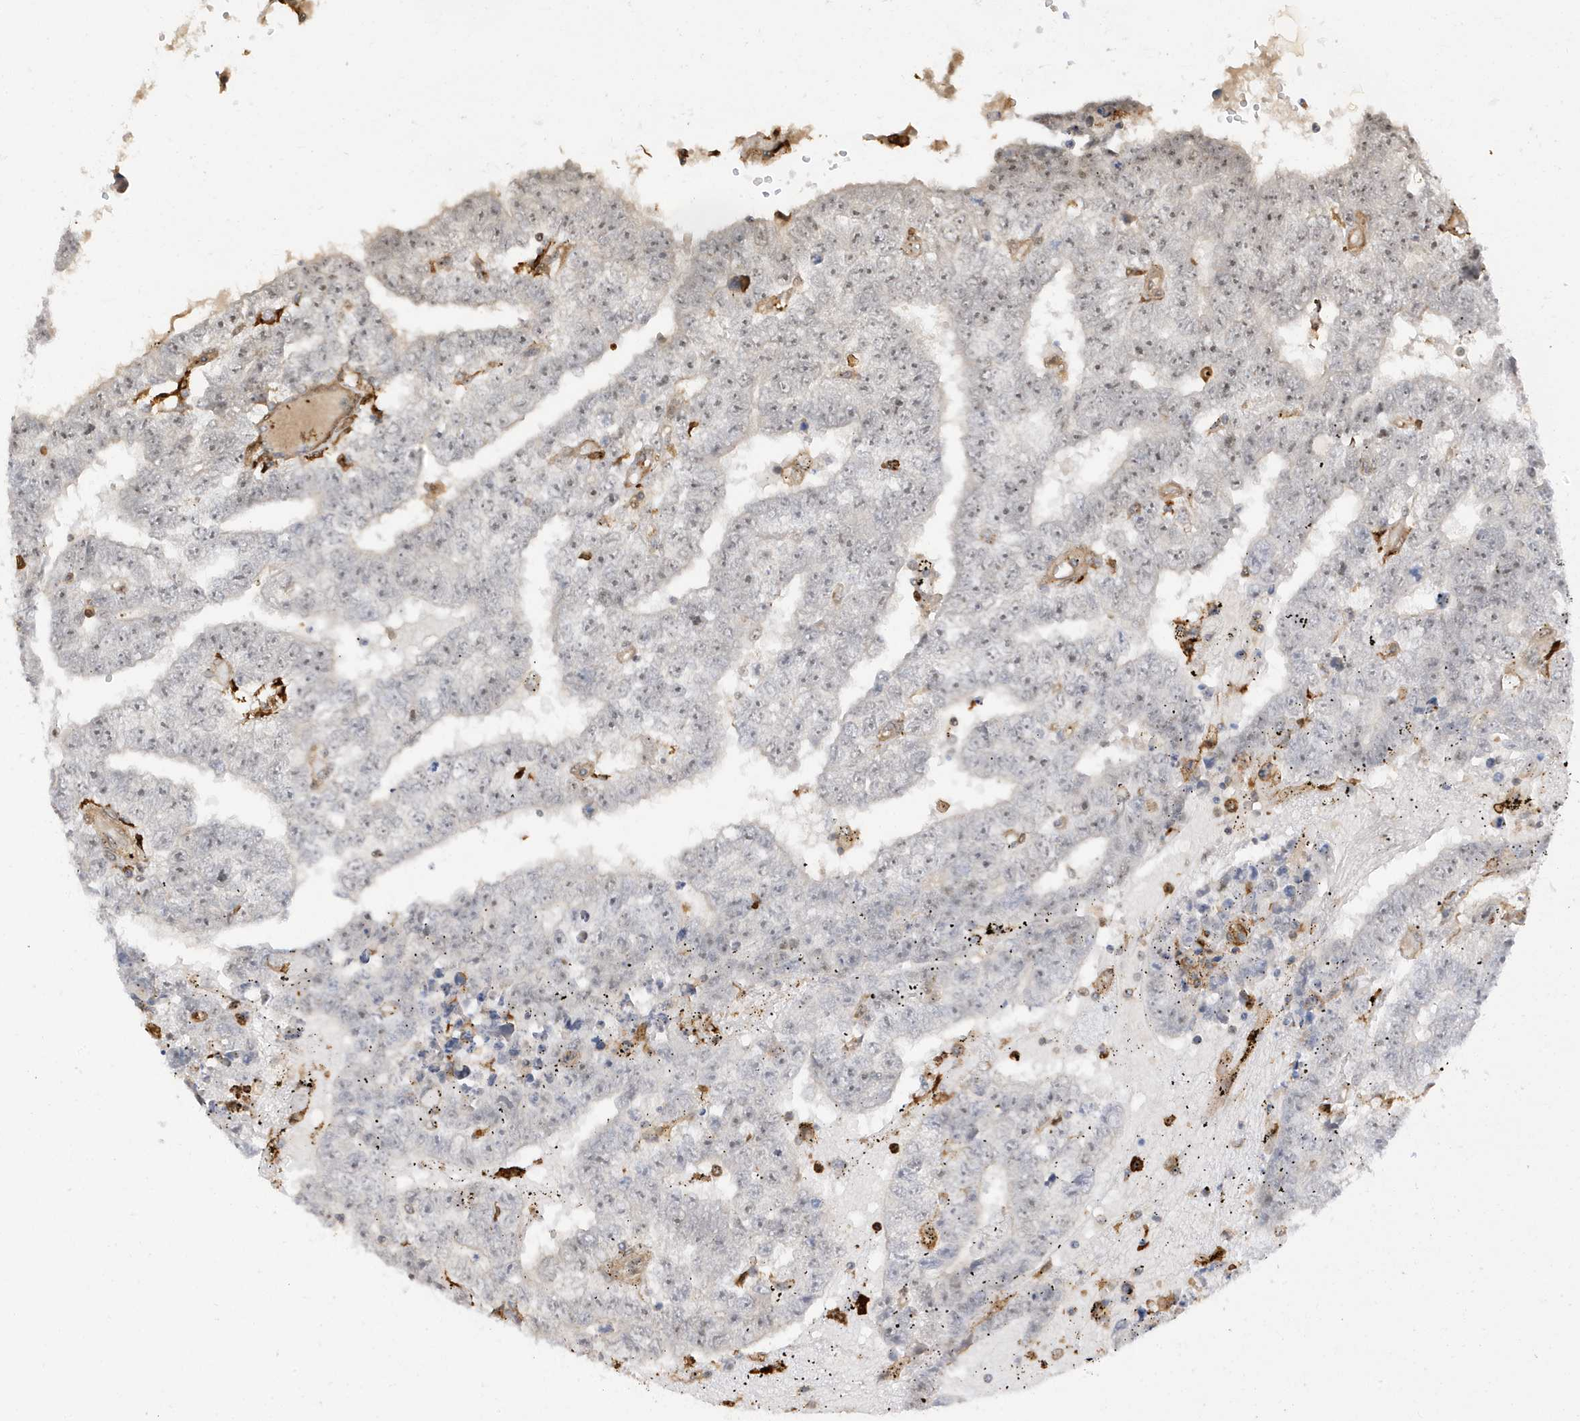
{"staining": {"intensity": "weak", "quantity": "25%-75%", "location": "nuclear"}, "tissue": "testis cancer", "cell_type": "Tumor cells", "image_type": "cancer", "snomed": [{"axis": "morphology", "description": "Carcinoma, Embryonal, NOS"}, {"axis": "topography", "description": "Testis"}], "caption": "Weak nuclear protein positivity is seen in approximately 25%-75% of tumor cells in testis cancer.", "gene": "PHACTR2", "patient": {"sex": "male", "age": 25}}